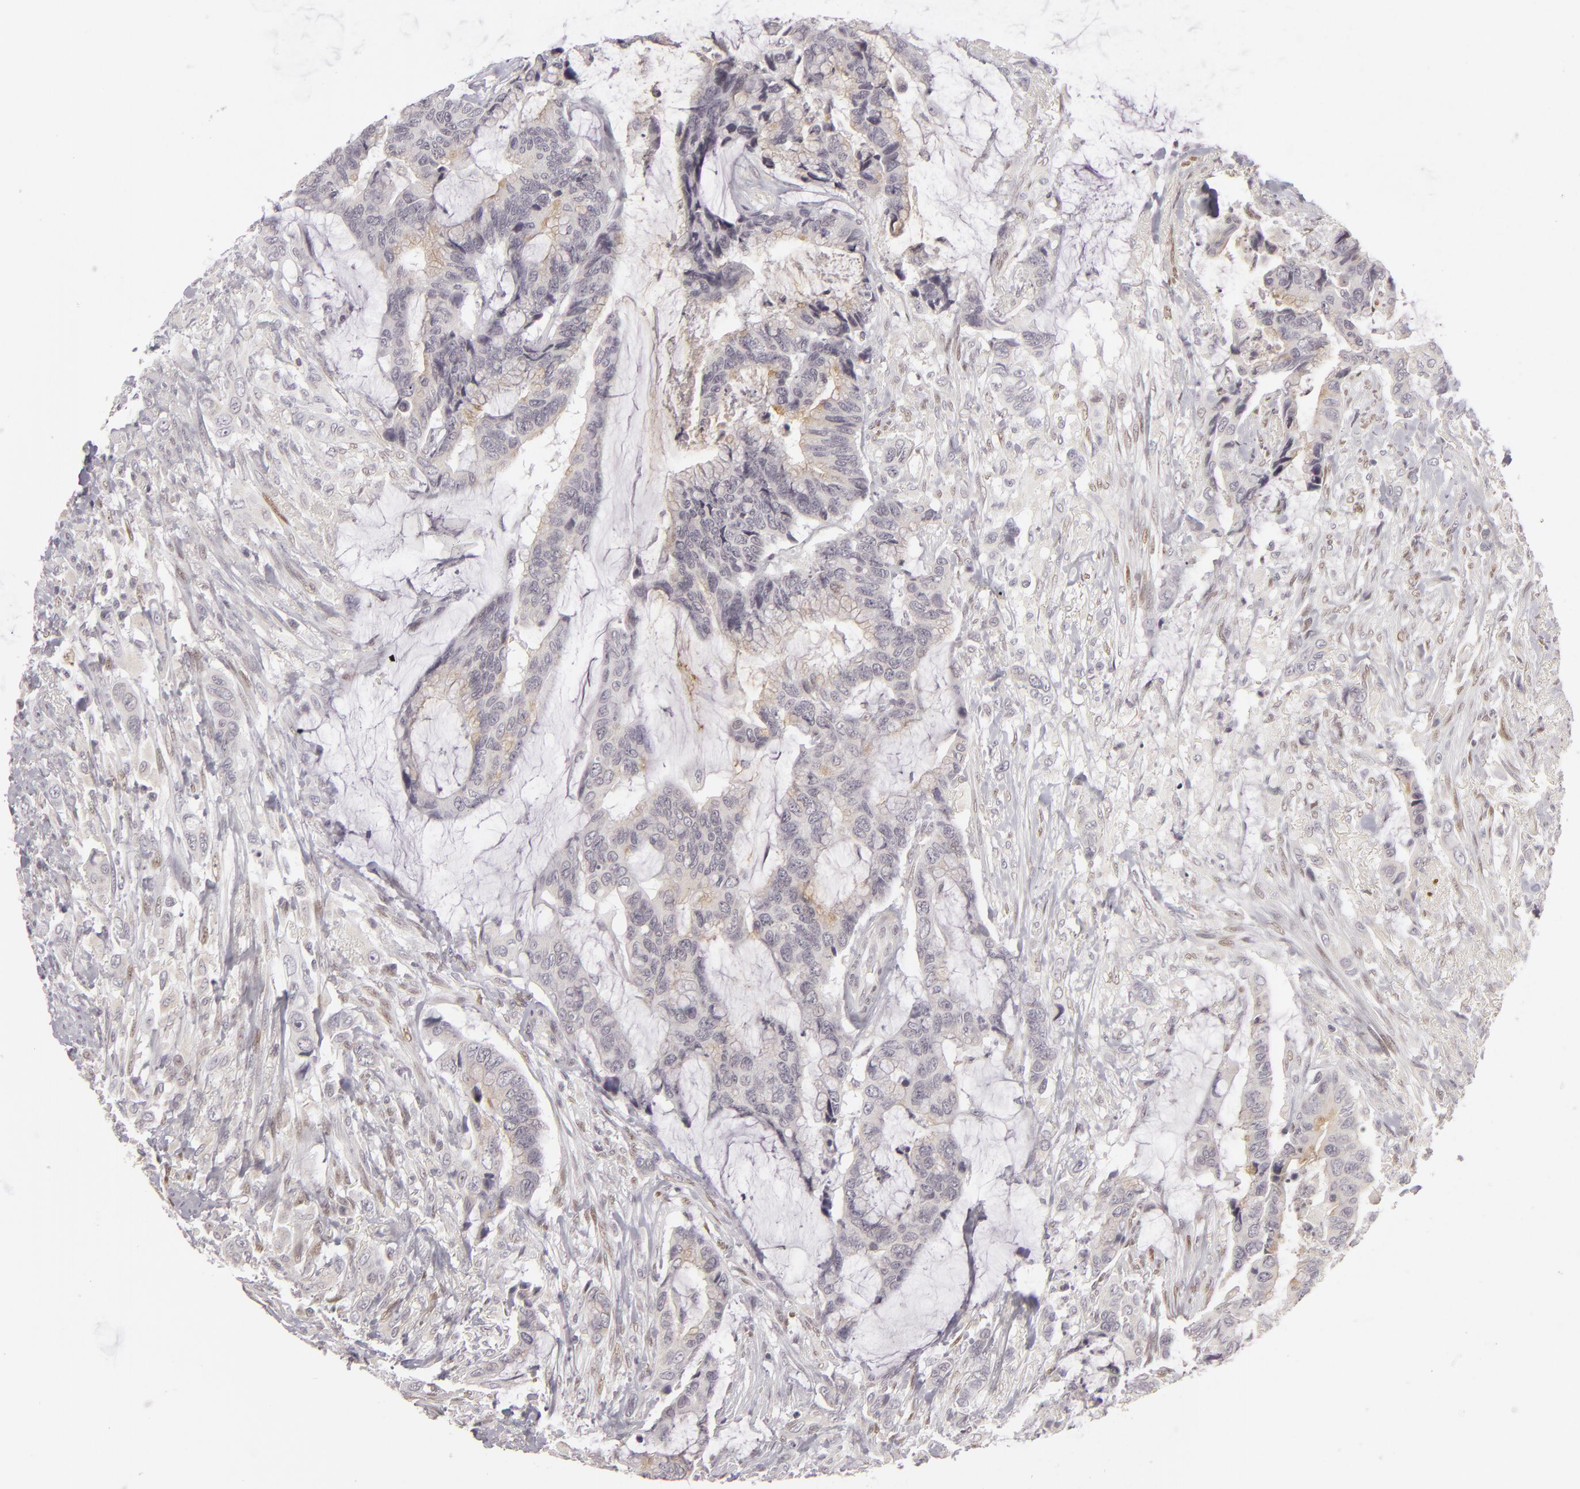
{"staining": {"intensity": "weak", "quantity": "<25%", "location": "cytoplasmic/membranous"}, "tissue": "colorectal cancer", "cell_type": "Tumor cells", "image_type": "cancer", "snomed": [{"axis": "morphology", "description": "Adenocarcinoma, NOS"}, {"axis": "topography", "description": "Rectum"}], "caption": "Immunohistochemical staining of human adenocarcinoma (colorectal) shows no significant positivity in tumor cells.", "gene": "SIX1", "patient": {"sex": "female", "age": 59}}